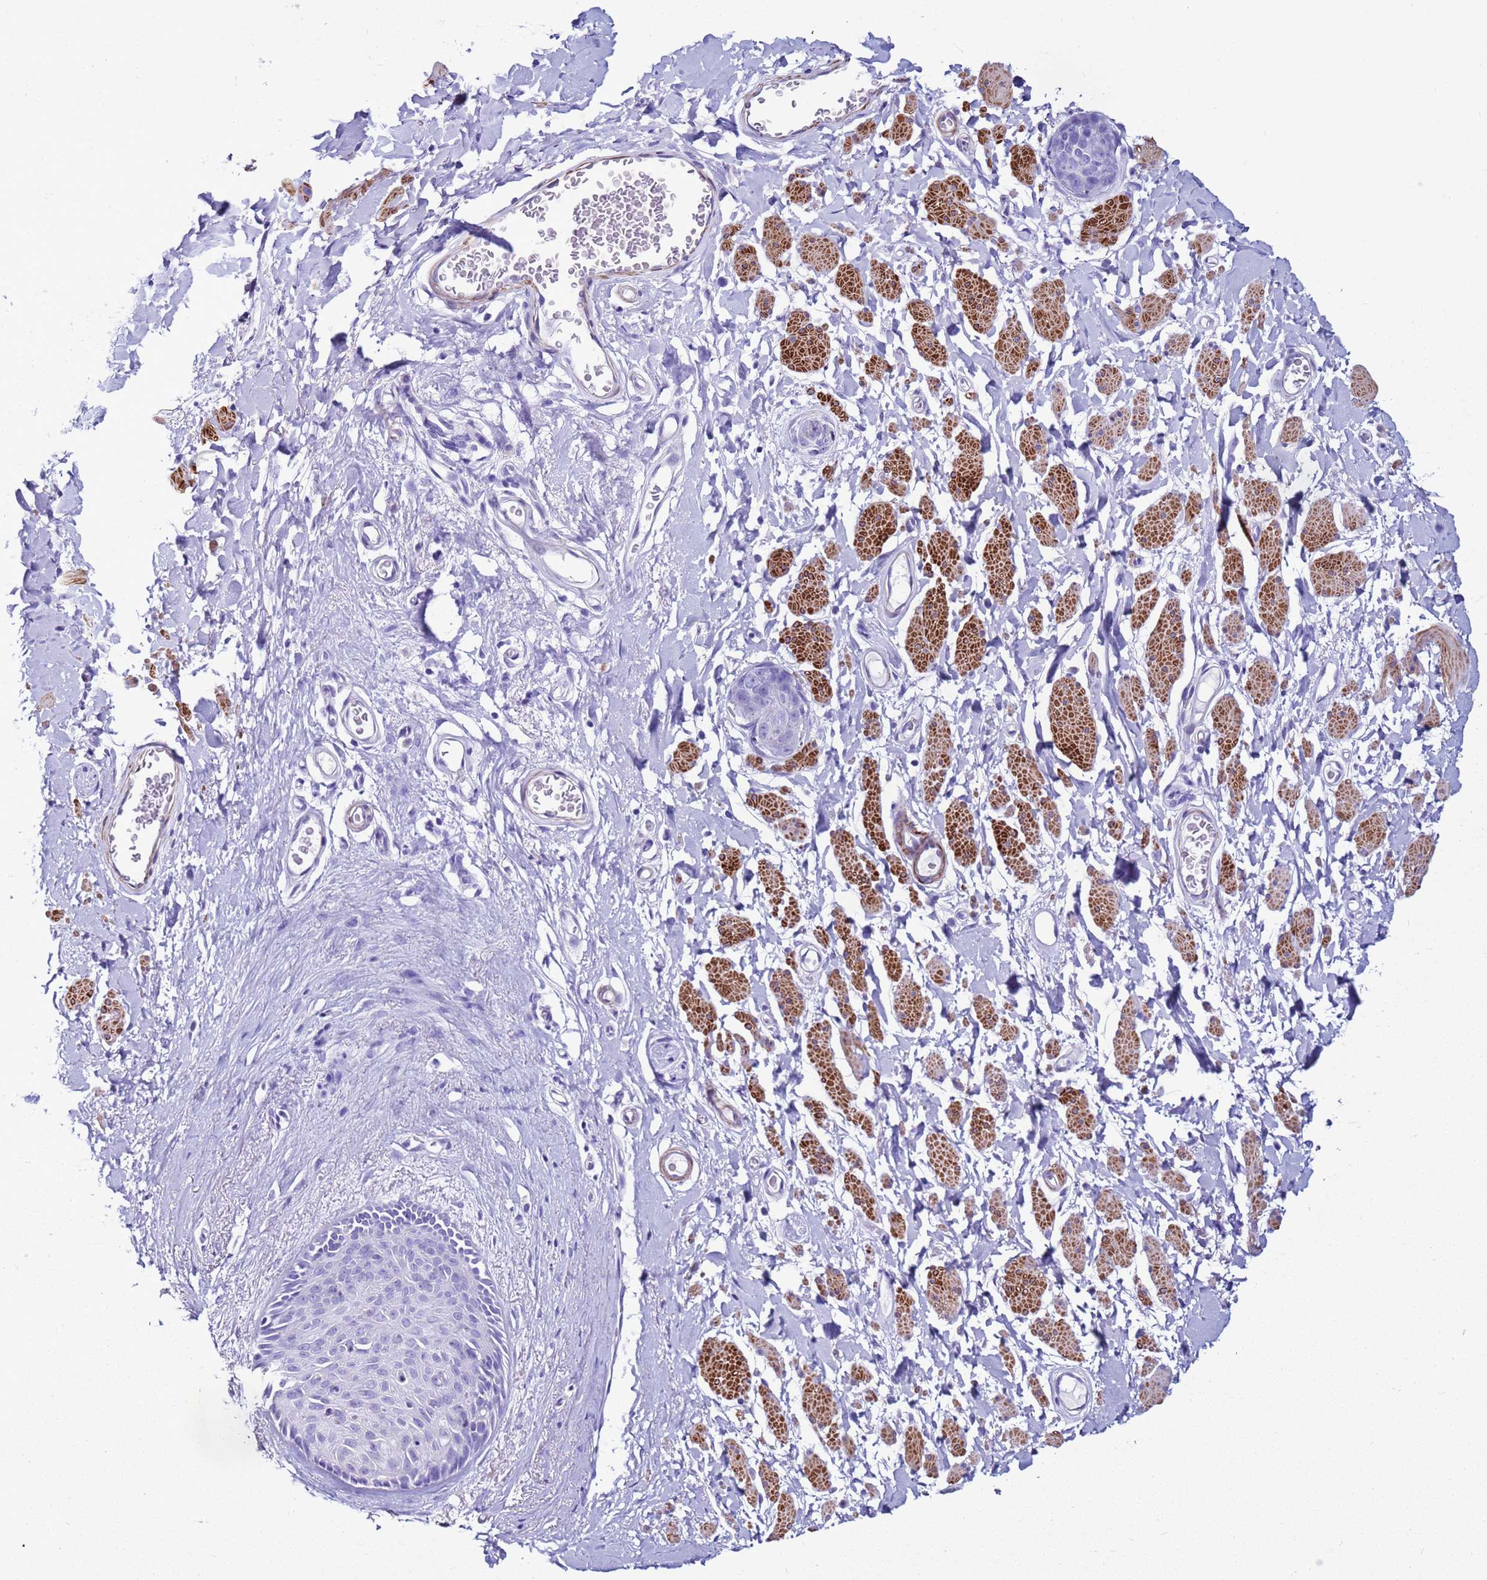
{"staining": {"intensity": "negative", "quantity": "none", "location": "none"}, "tissue": "skin cancer", "cell_type": "Tumor cells", "image_type": "cancer", "snomed": [{"axis": "morphology", "description": "Squamous cell carcinoma, NOS"}, {"axis": "topography", "description": "Skin"}, {"axis": "topography", "description": "Vulva"}], "caption": "Tumor cells show no significant positivity in skin cancer (squamous cell carcinoma).", "gene": "LCMT1", "patient": {"sex": "female", "age": 85}}